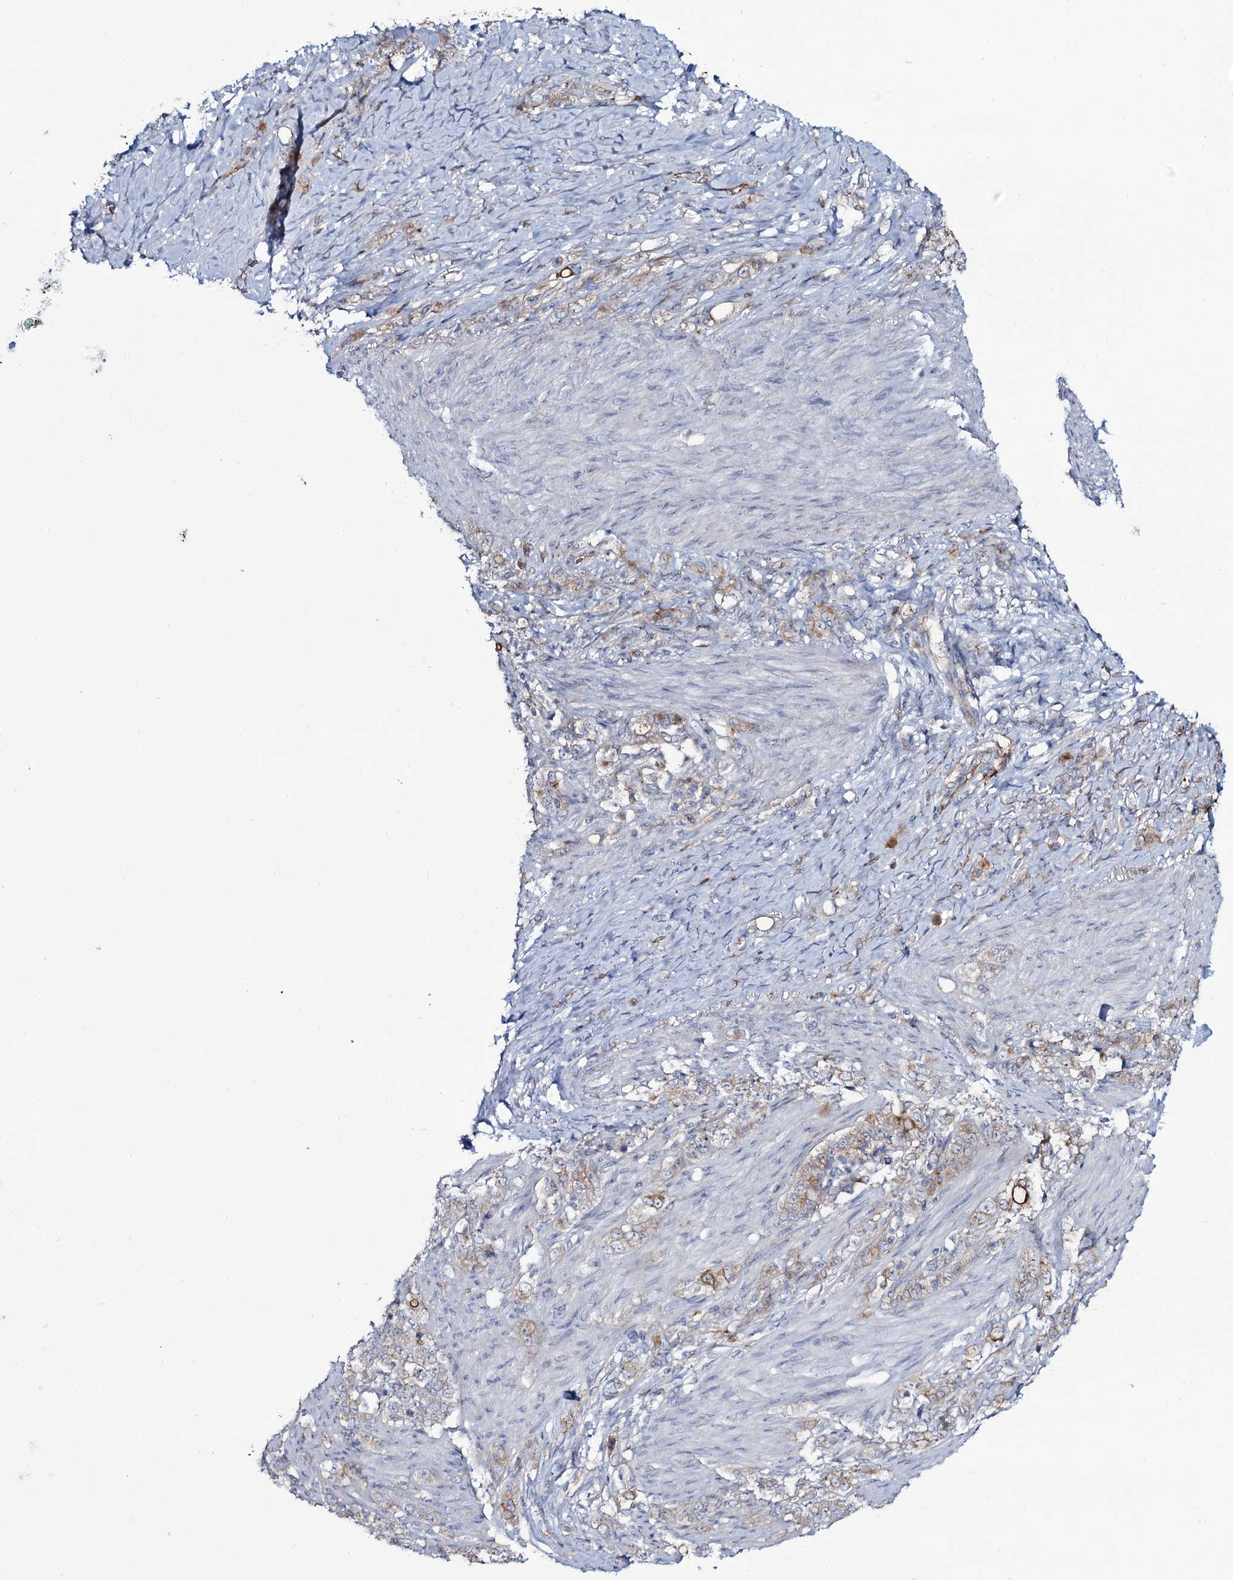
{"staining": {"intensity": "moderate", "quantity": ">75%", "location": "cytoplasmic/membranous"}, "tissue": "stomach cancer", "cell_type": "Tumor cells", "image_type": "cancer", "snomed": [{"axis": "morphology", "description": "Adenocarcinoma, NOS"}, {"axis": "topography", "description": "Stomach"}], "caption": "Moderate cytoplasmic/membranous staining for a protein is appreciated in about >75% of tumor cells of stomach cancer (adenocarcinoma) using immunohistochemistry.", "gene": "SNAP23", "patient": {"sex": "female", "age": 79}}